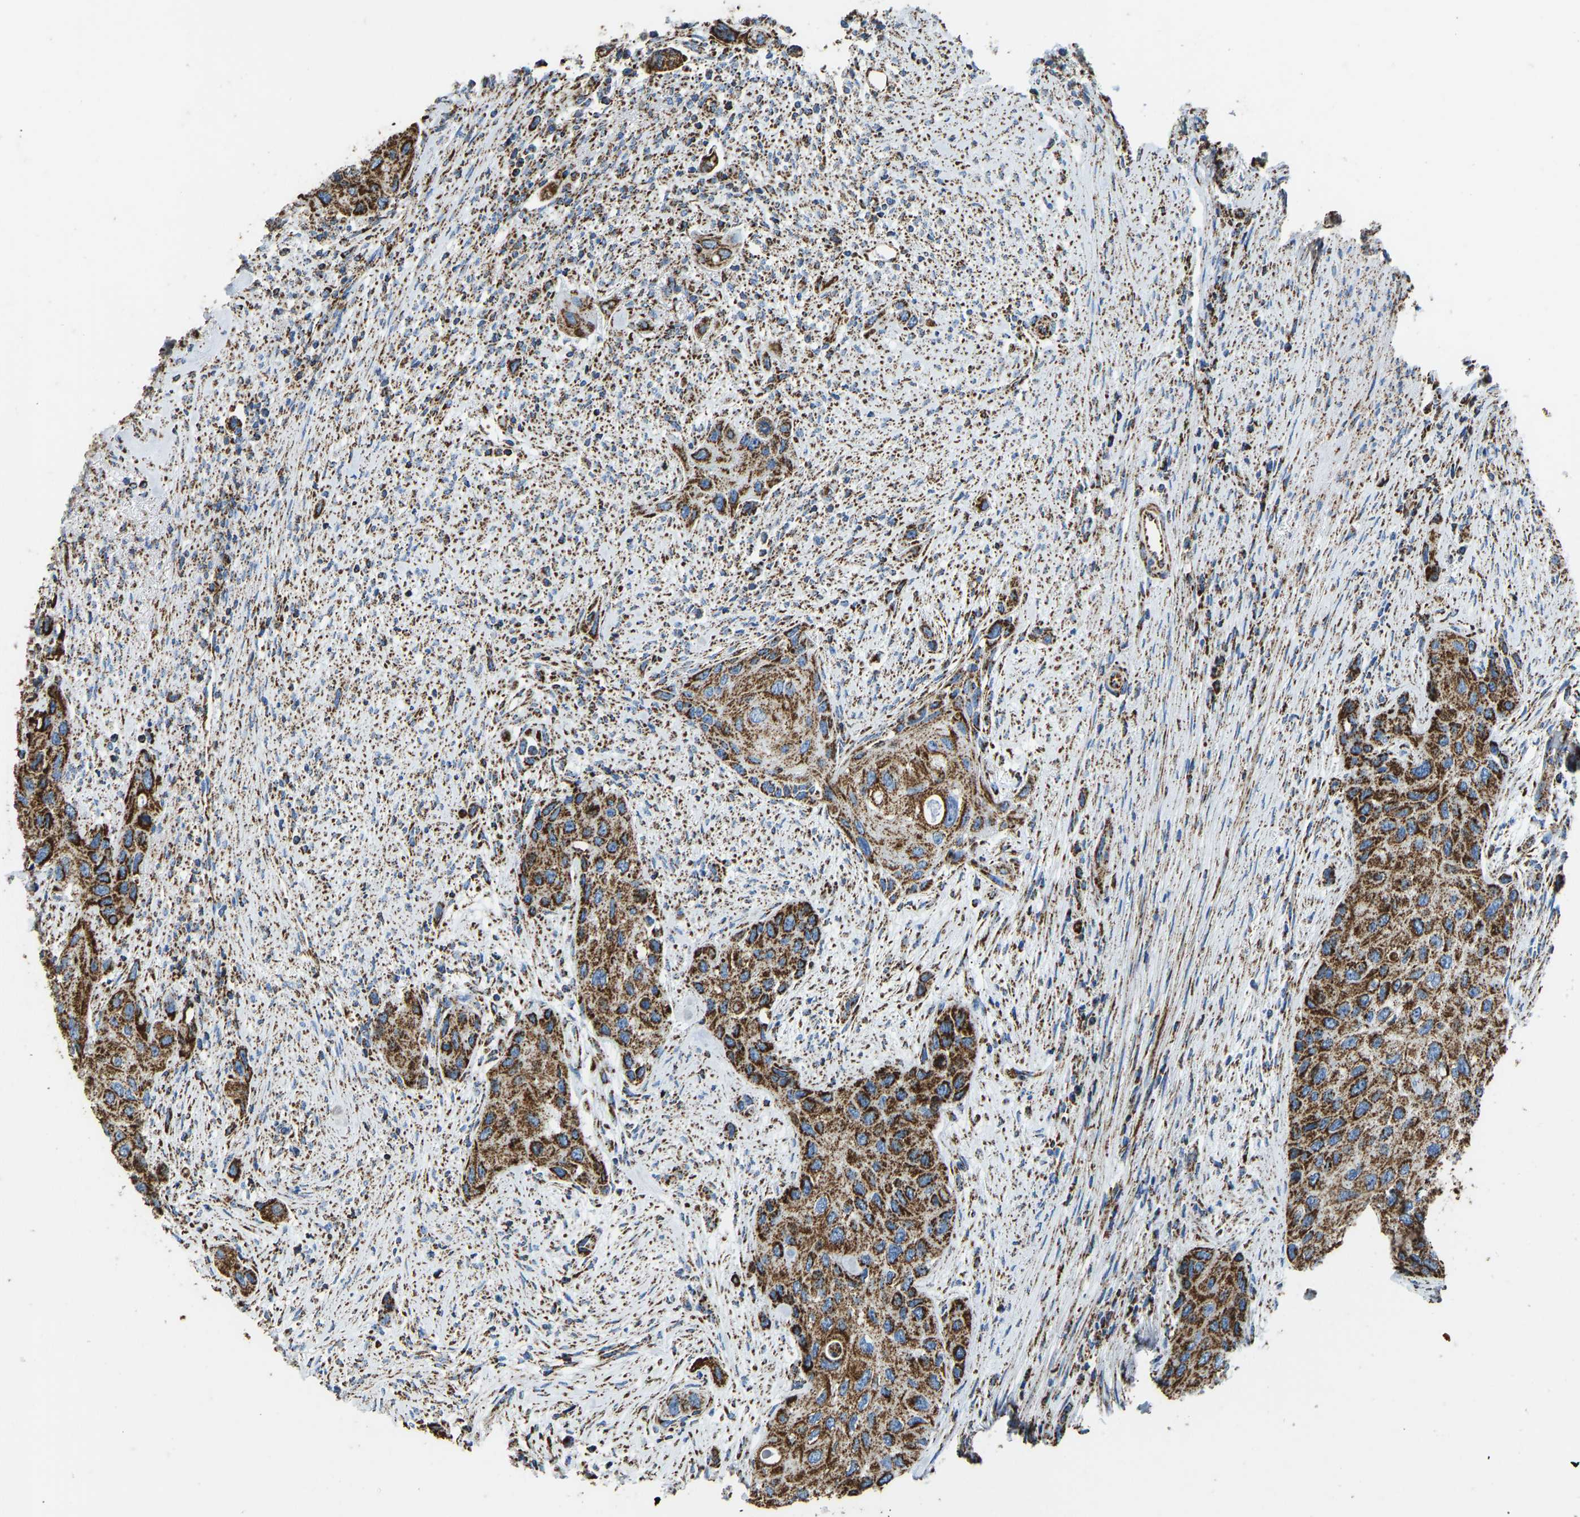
{"staining": {"intensity": "strong", "quantity": ">75%", "location": "cytoplasmic/membranous"}, "tissue": "urothelial cancer", "cell_type": "Tumor cells", "image_type": "cancer", "snomed": [{"axis": "morphology", "description": "Urothelial carcinoma, High grade"}, {"axis": "topography", "description": "Urinary bladder"}], "caption": "The histopathology image displays staining of urothelial carcinoma (high-grade), revealing strong cytoplasmic/membranous protein staining (brown color) within tumor cells.", "gene": "IRX6", "patient": {"sex": "female", "age": 56}}